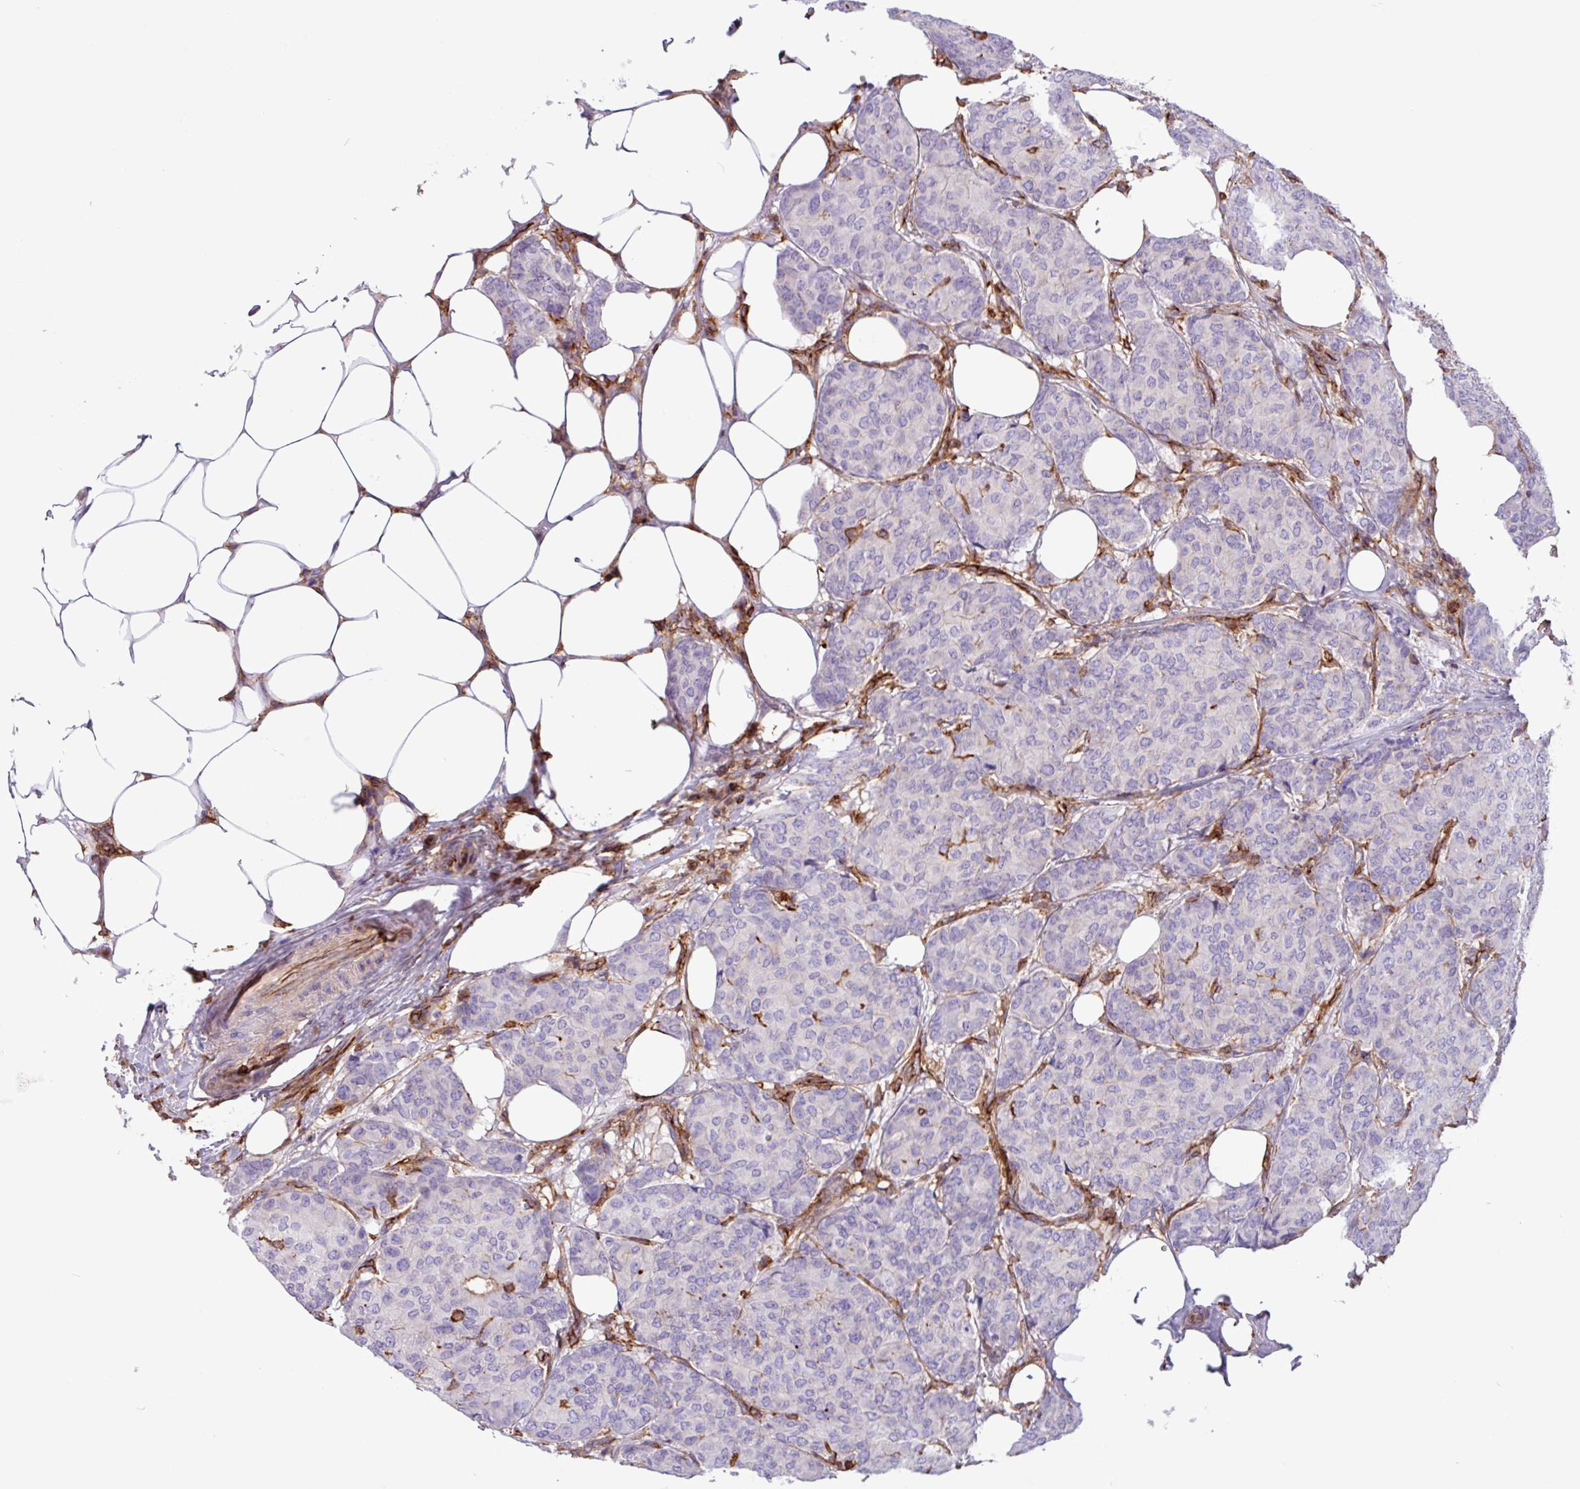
{"staining": {"intensity": "negative", "quantity": "none", "location": "none"}, "tissue": "breast cancer", "cell_type": "Tumor cells", "image_type": "cancer", "snomed": [{"axis": "morphology", "description": "Duct carcinoma"}, {"axis": "topography", "description": "Breast"}], "caption": "High power microscopy histopathology image of an IHC image of infiltrating ductal carcinoma (breast), revealing no significant expression in tumor cells.", "gene": "PPP1R18", "patient": {"sex": "female", "age": 75}}